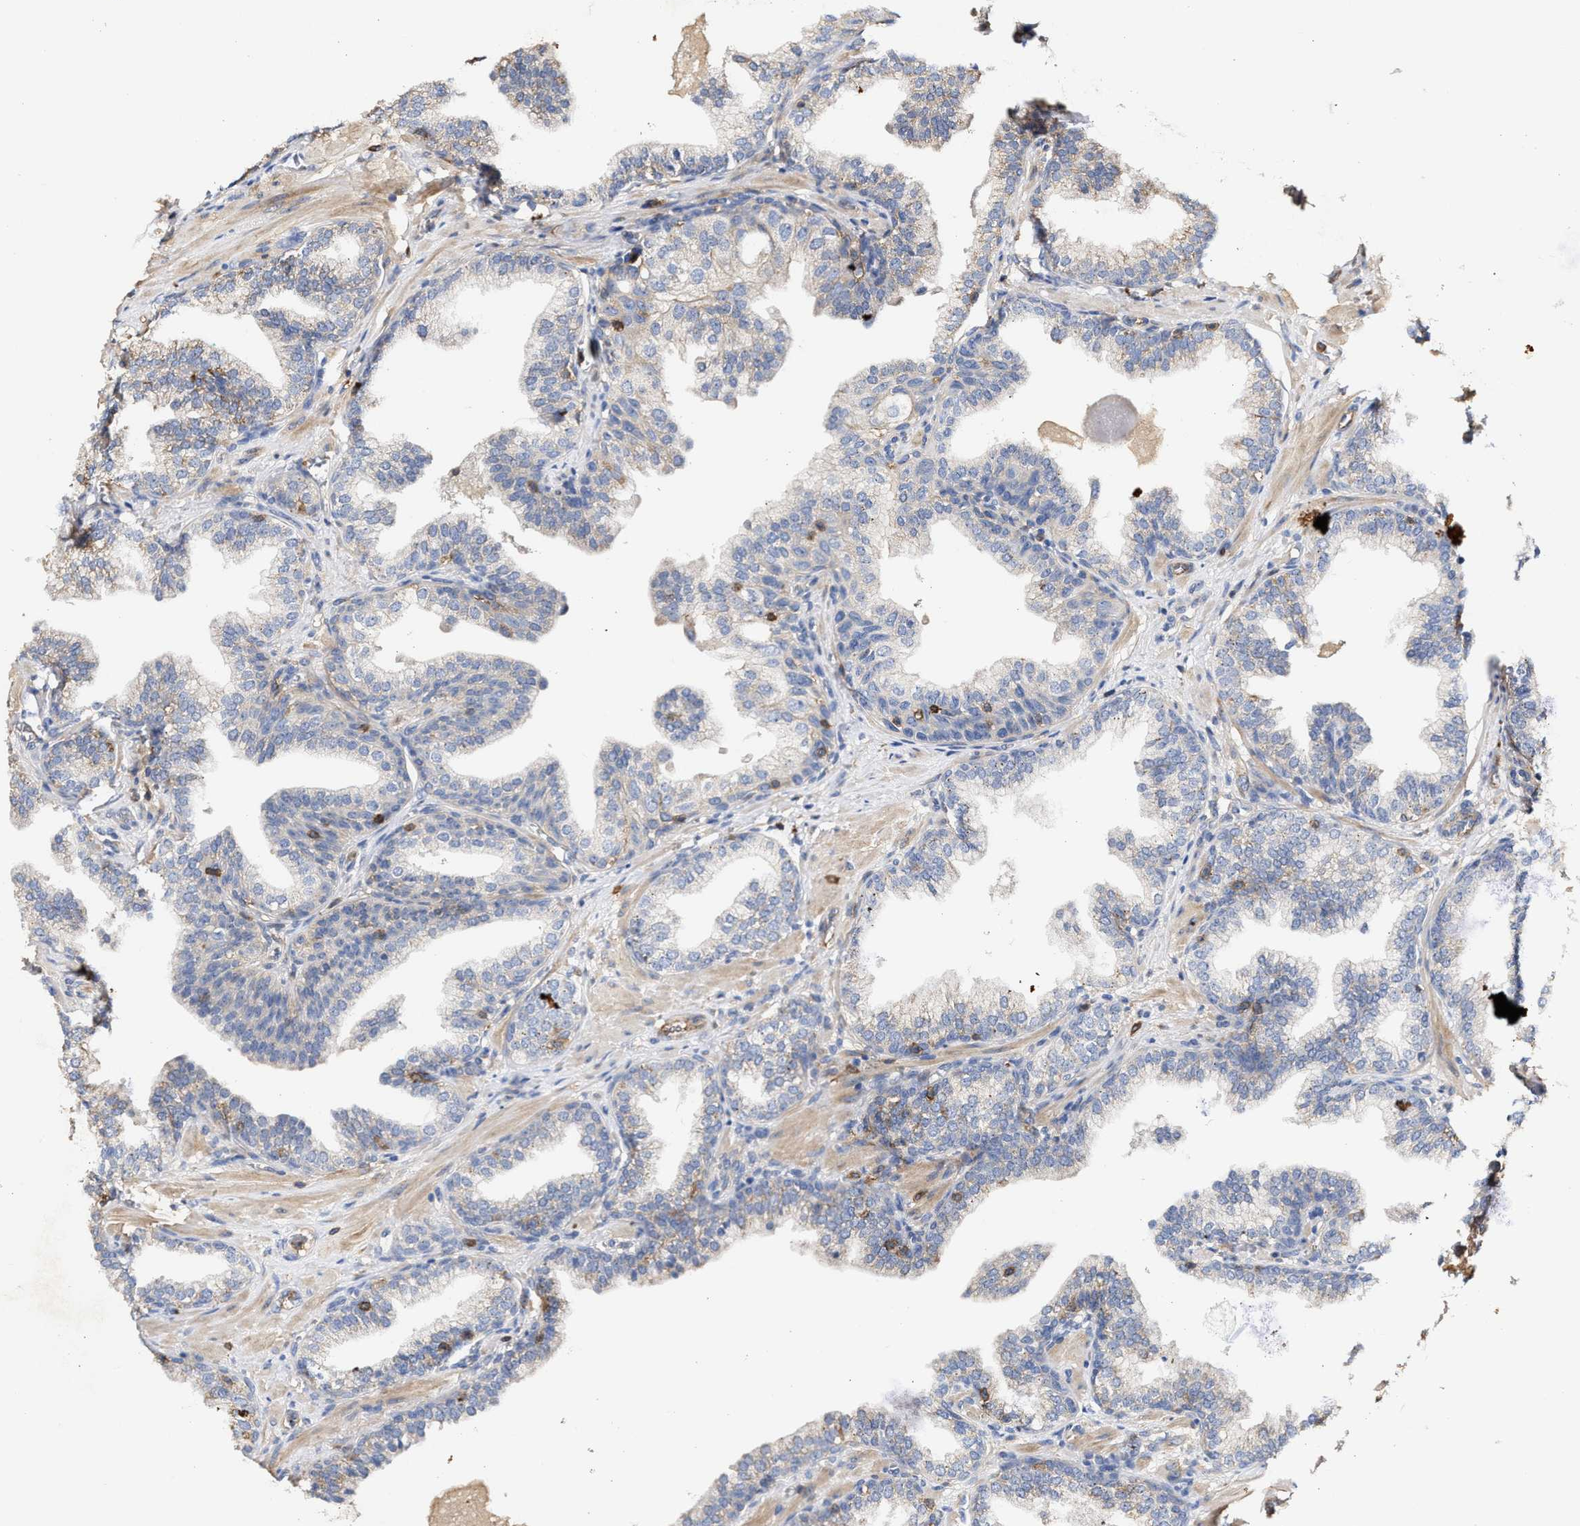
{"staining": {"intensity": "negative", "quantity": "none", "location": "none"}, "tissue": "prostate cancer", "cell_type": "Tumor cells", "image_type": "cancer", "snomed": [{"axis": "morphology", "description": "Adenocarcinoma, High grade"}, {"axis": "topography", "description": "Prostate"}], "caption": "This micrograph is of prostate high-grade adenocarcinoma stained with IHC to label a protein in brown with the nuclei are counter-stained blue. There is no expression in tumor cells.", "gene": "HS3ST5", "patient": {"sex": "male", "age": 52}}